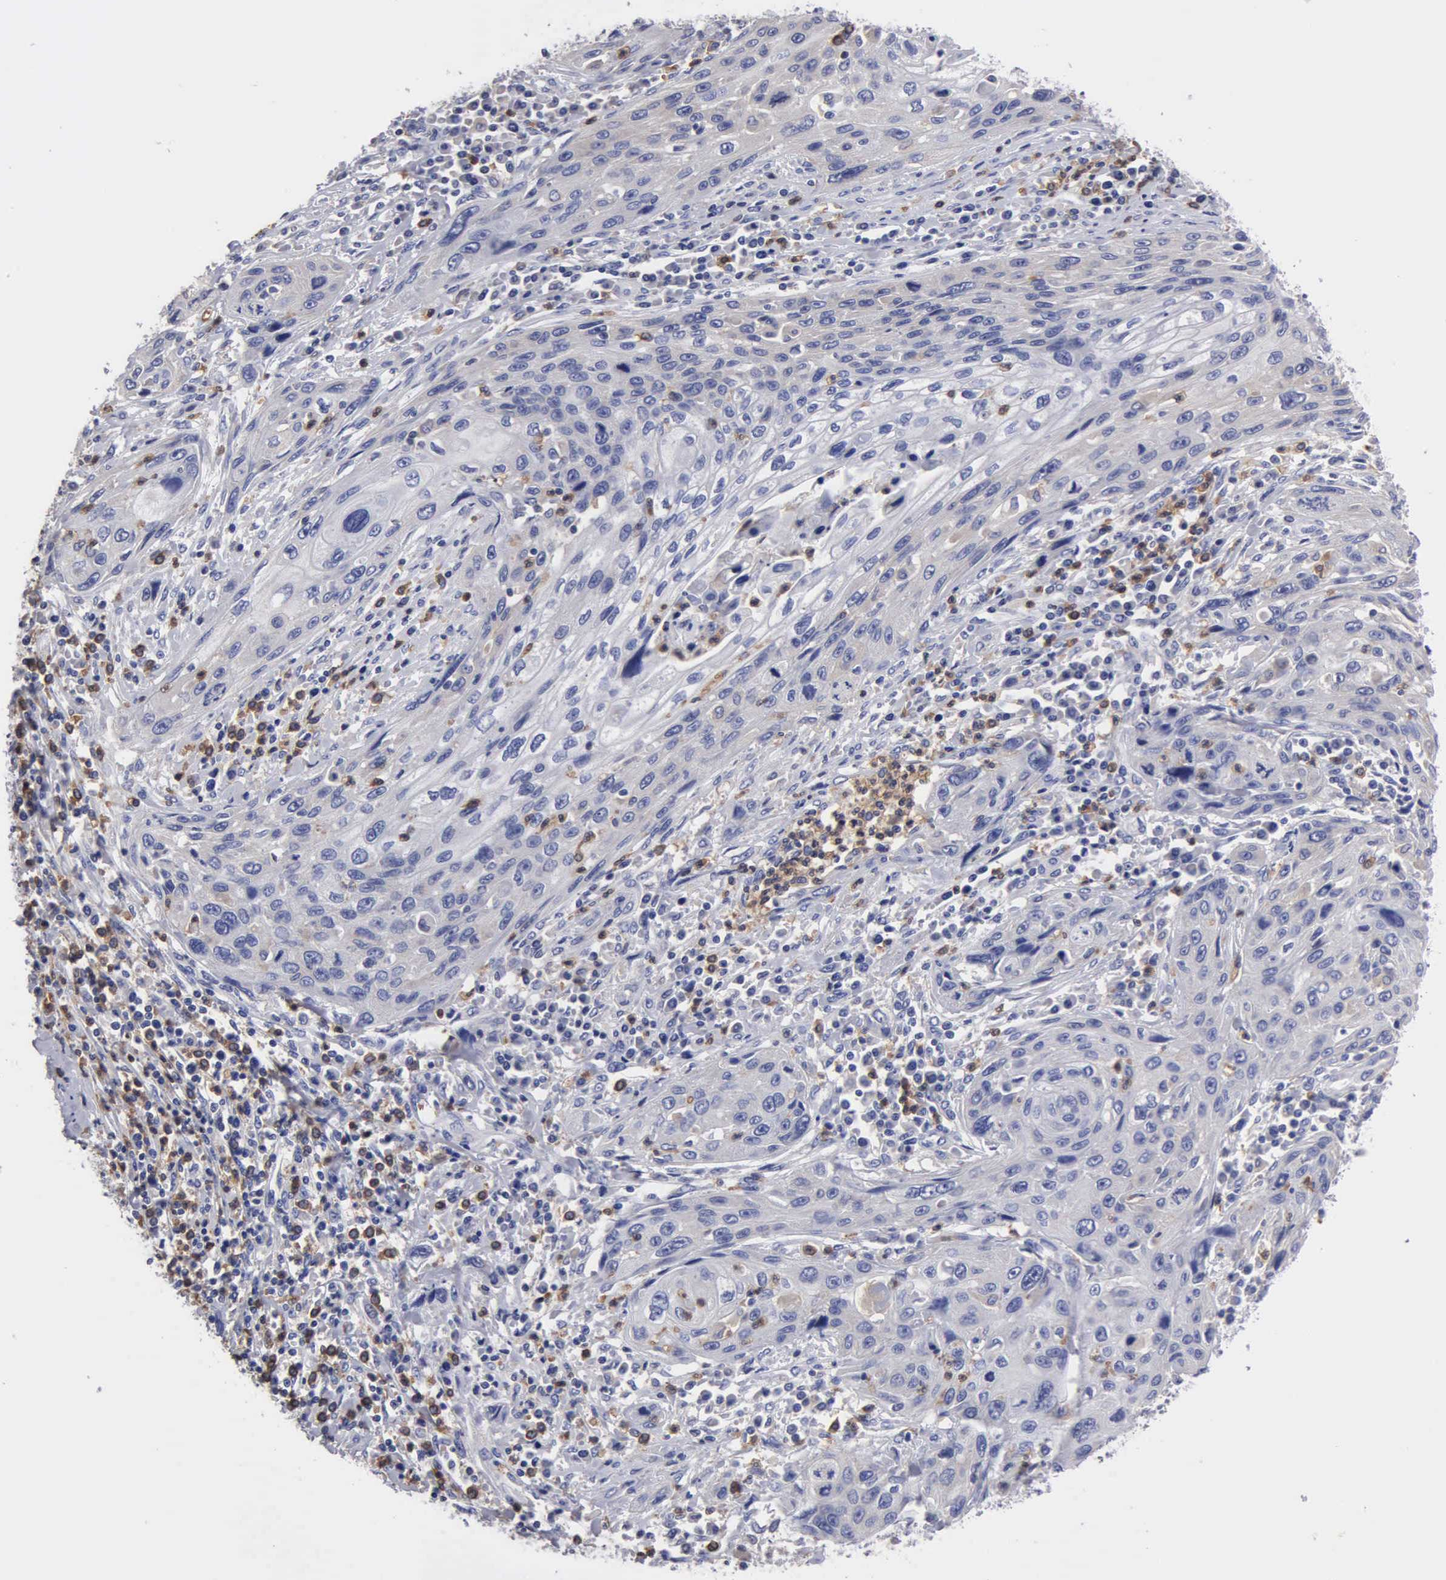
{"staining": {"intensity": "negative", "quantity": "none", "location": "none"}, "tissue": "cervical cancer", "cell_type": "Tumor cells", "image_type": "cancer", "snomed": [{"axis": "morphology", "description": "Squamous cell carcinoma, NOS"}, {"axis": "topography", "description": "Cervix"}], "caption": "High power microscopy image of an immunohistochemistry (IHC) micrograph of cervical cancer (squamous cell carcinoma), revealing no significant expression in tumor cells. The staining is performed using DAB brown chromogen with nuclei counter-stained in using hematoxylin.", "gene": "G6PD", "patient": {"sex": "female", "age": 32}}